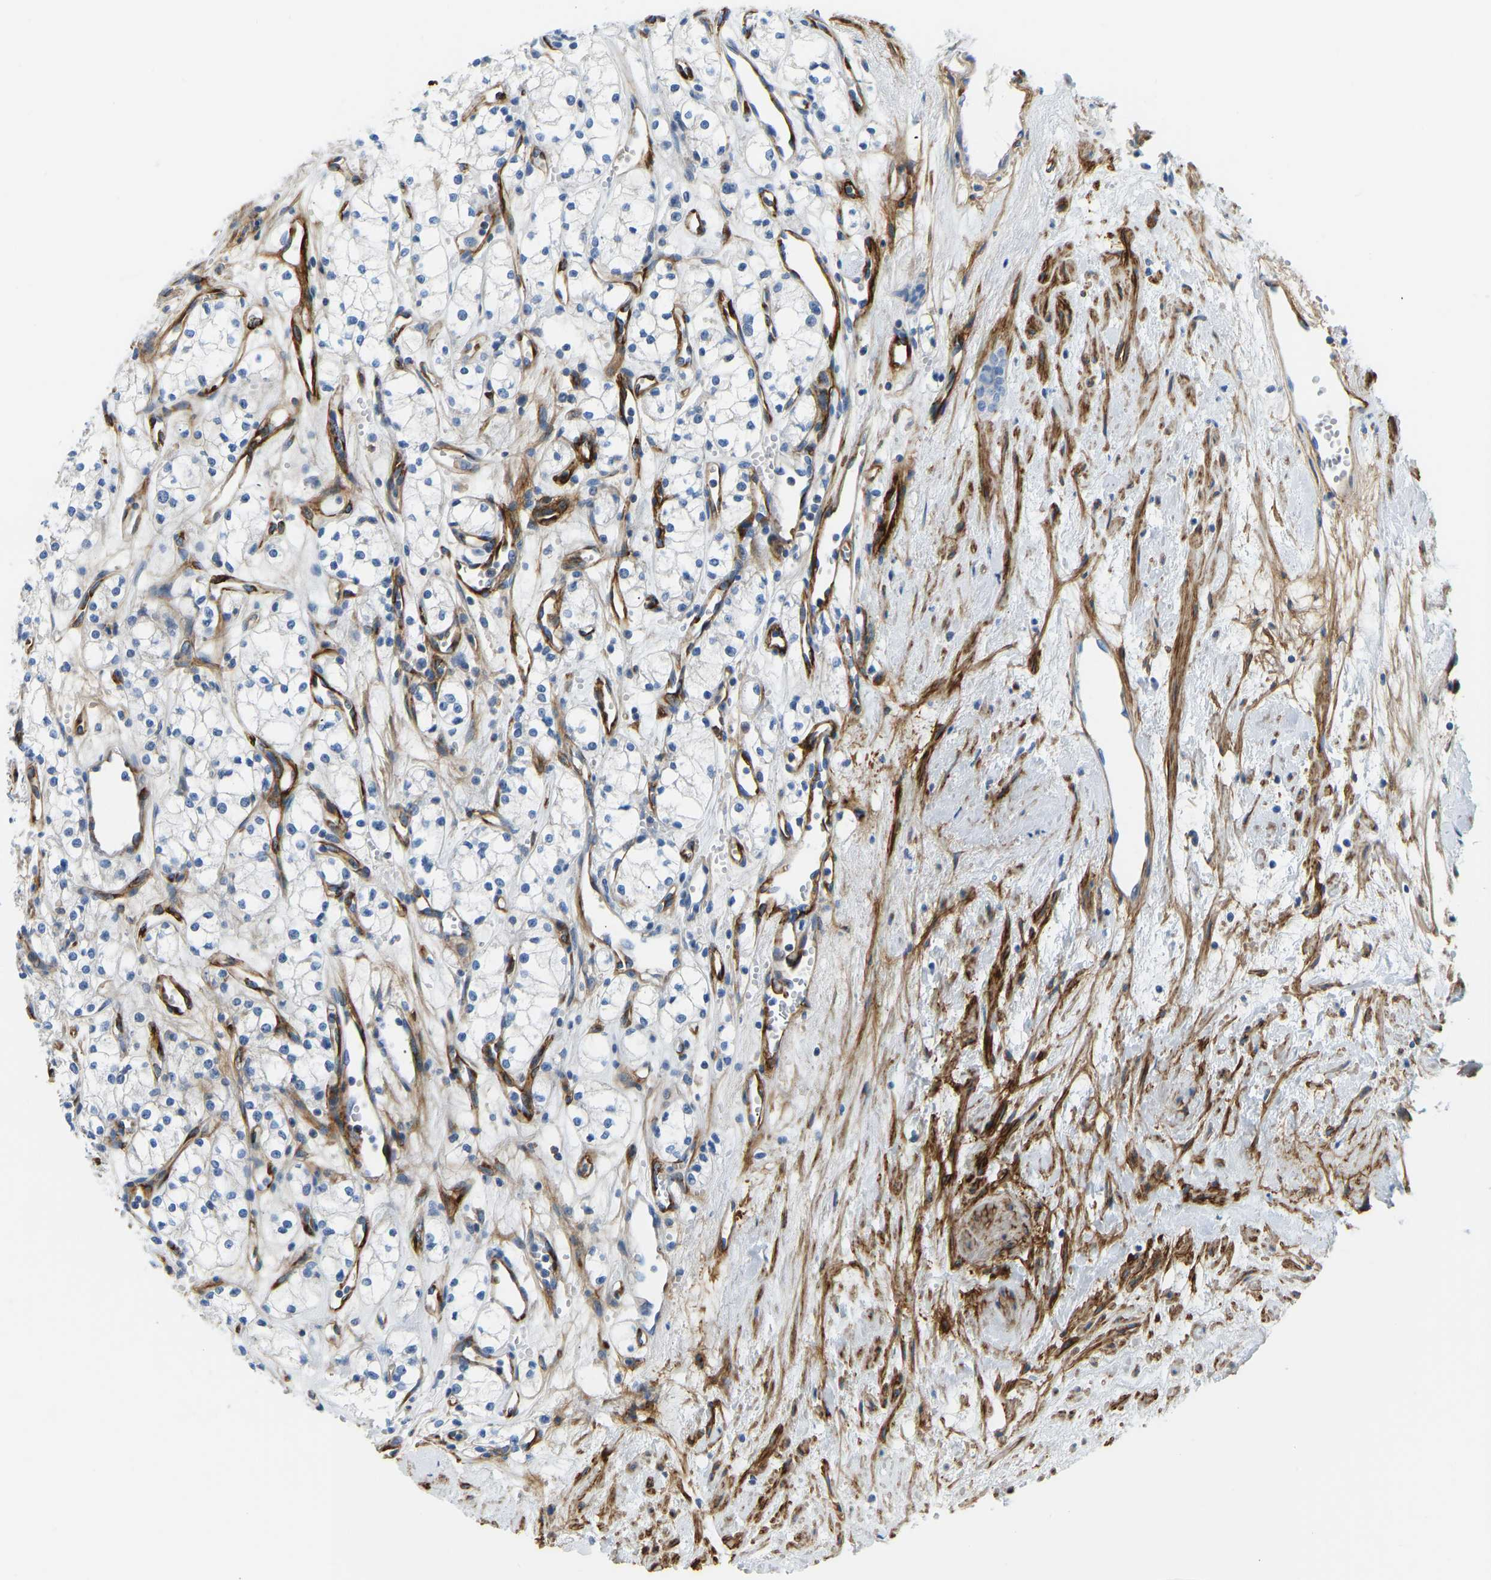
{"staining": {"intensity": "negative", "quantity": "none", "location": "none"}, "tissue": "renal cancer", "cell_type": "Tumor cells", "image_type": "cancer", "snomed": [{"axis": "morphology", "description": "Adenocarcinoma, NOS"}, {"axis": "topography", "description": "Kidney"}], "caption": "Immunohistochemical staining of human renal cancer (adenocarcinoma) exhibits no significant staining in tumor cells.", "gene": "COL15A1", "patient": {"sex": "male", "age": 59}}